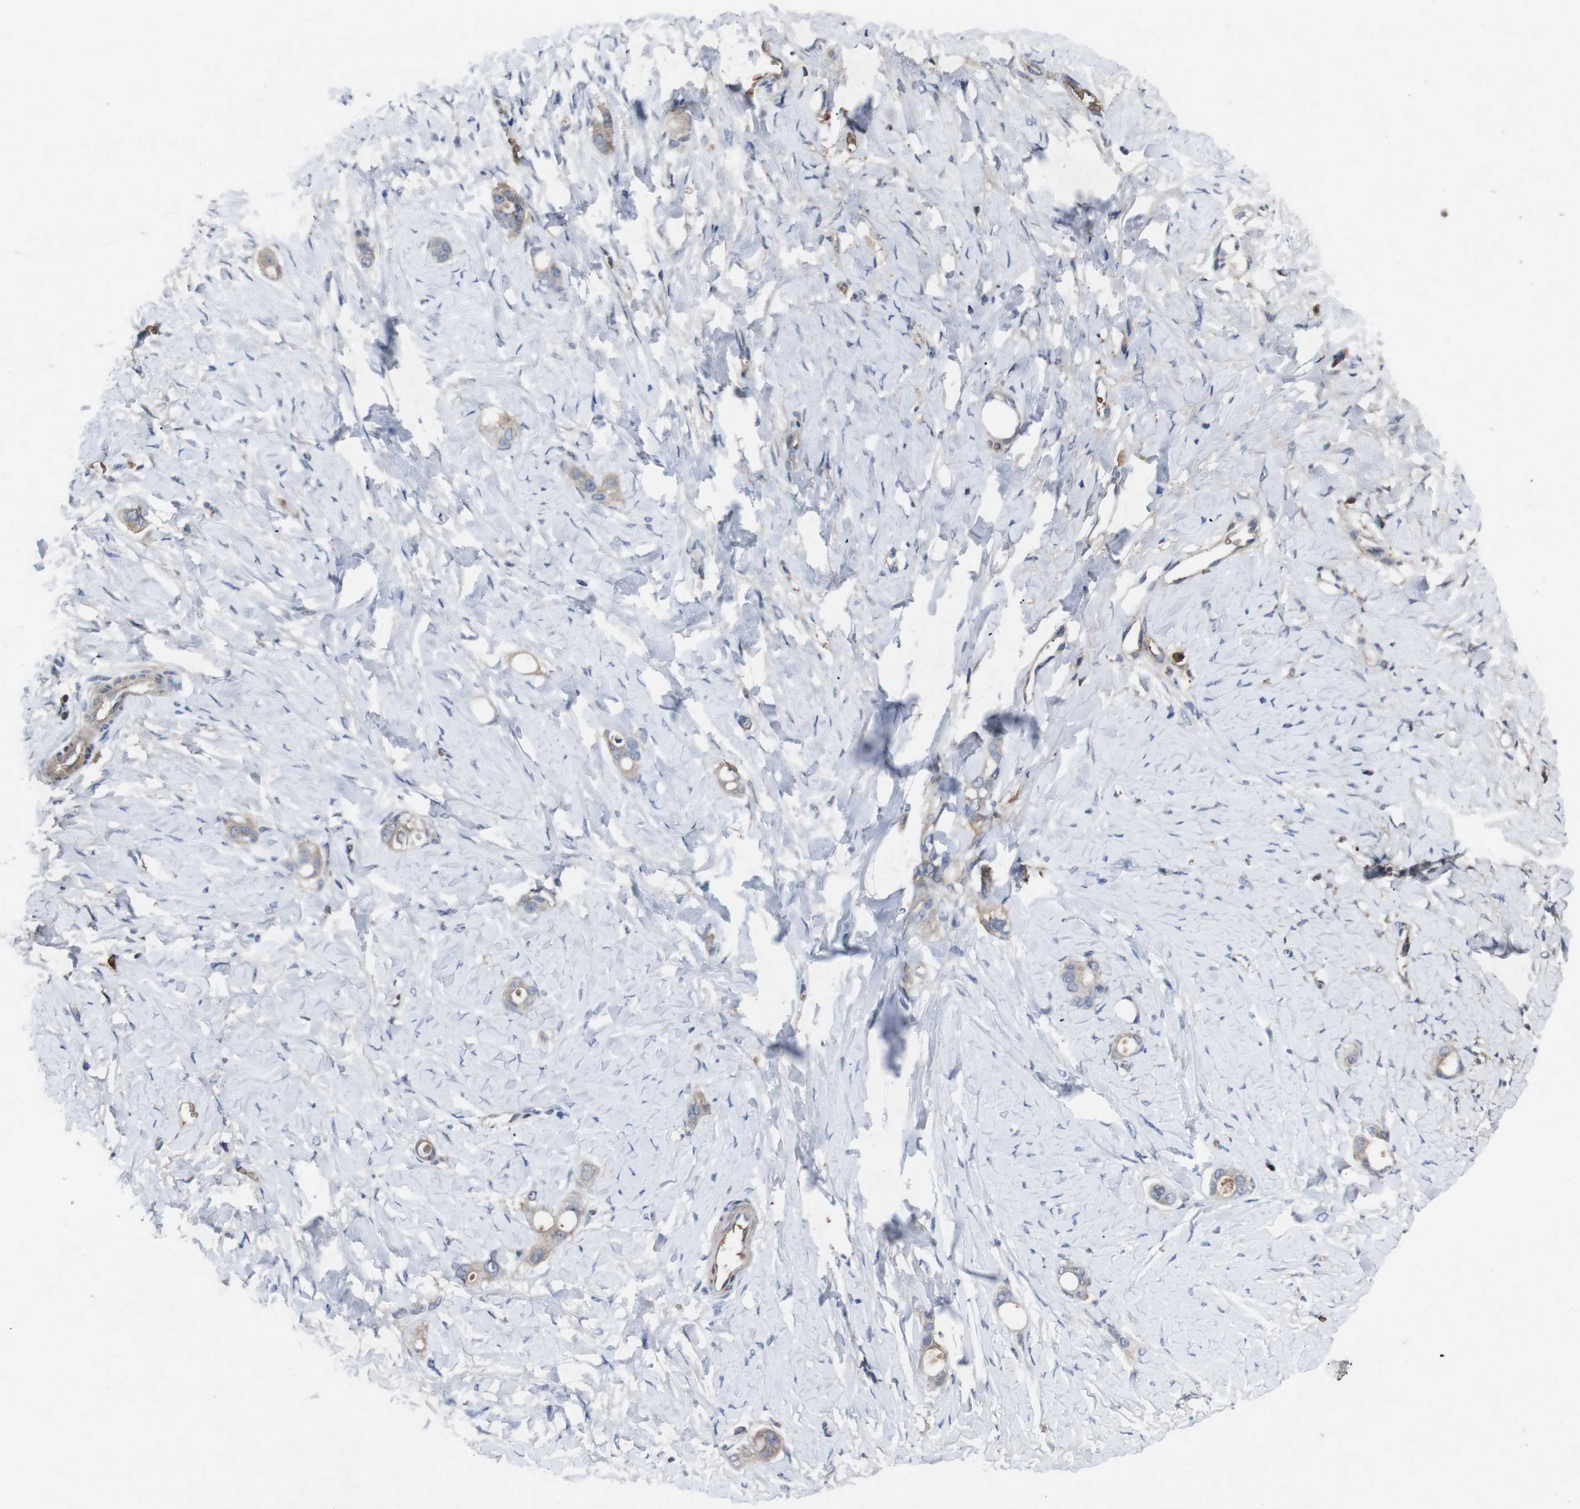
{"staining": {"intensity": "weak", "quantity": "<25%", "location": "cytoplasmic/membranous"}, "tissue": "stomach cancer", "cell_type": "Tumor cells", "image_type": "cancer", "snomed": [{"axis": "morphology", "description": "Adenocarcinoma, NOS"}, {"axis": "topography", "description": "Stomach"}], "caption": "Immunohistochemistry (IHC) photomicrograph of human adenocarcinoma (stomach) stained for a protein (brown), which demonstrates no positivity in tumor cells.", "gene": "SPTB", "patient": {"sex": "female", "age": 75}}